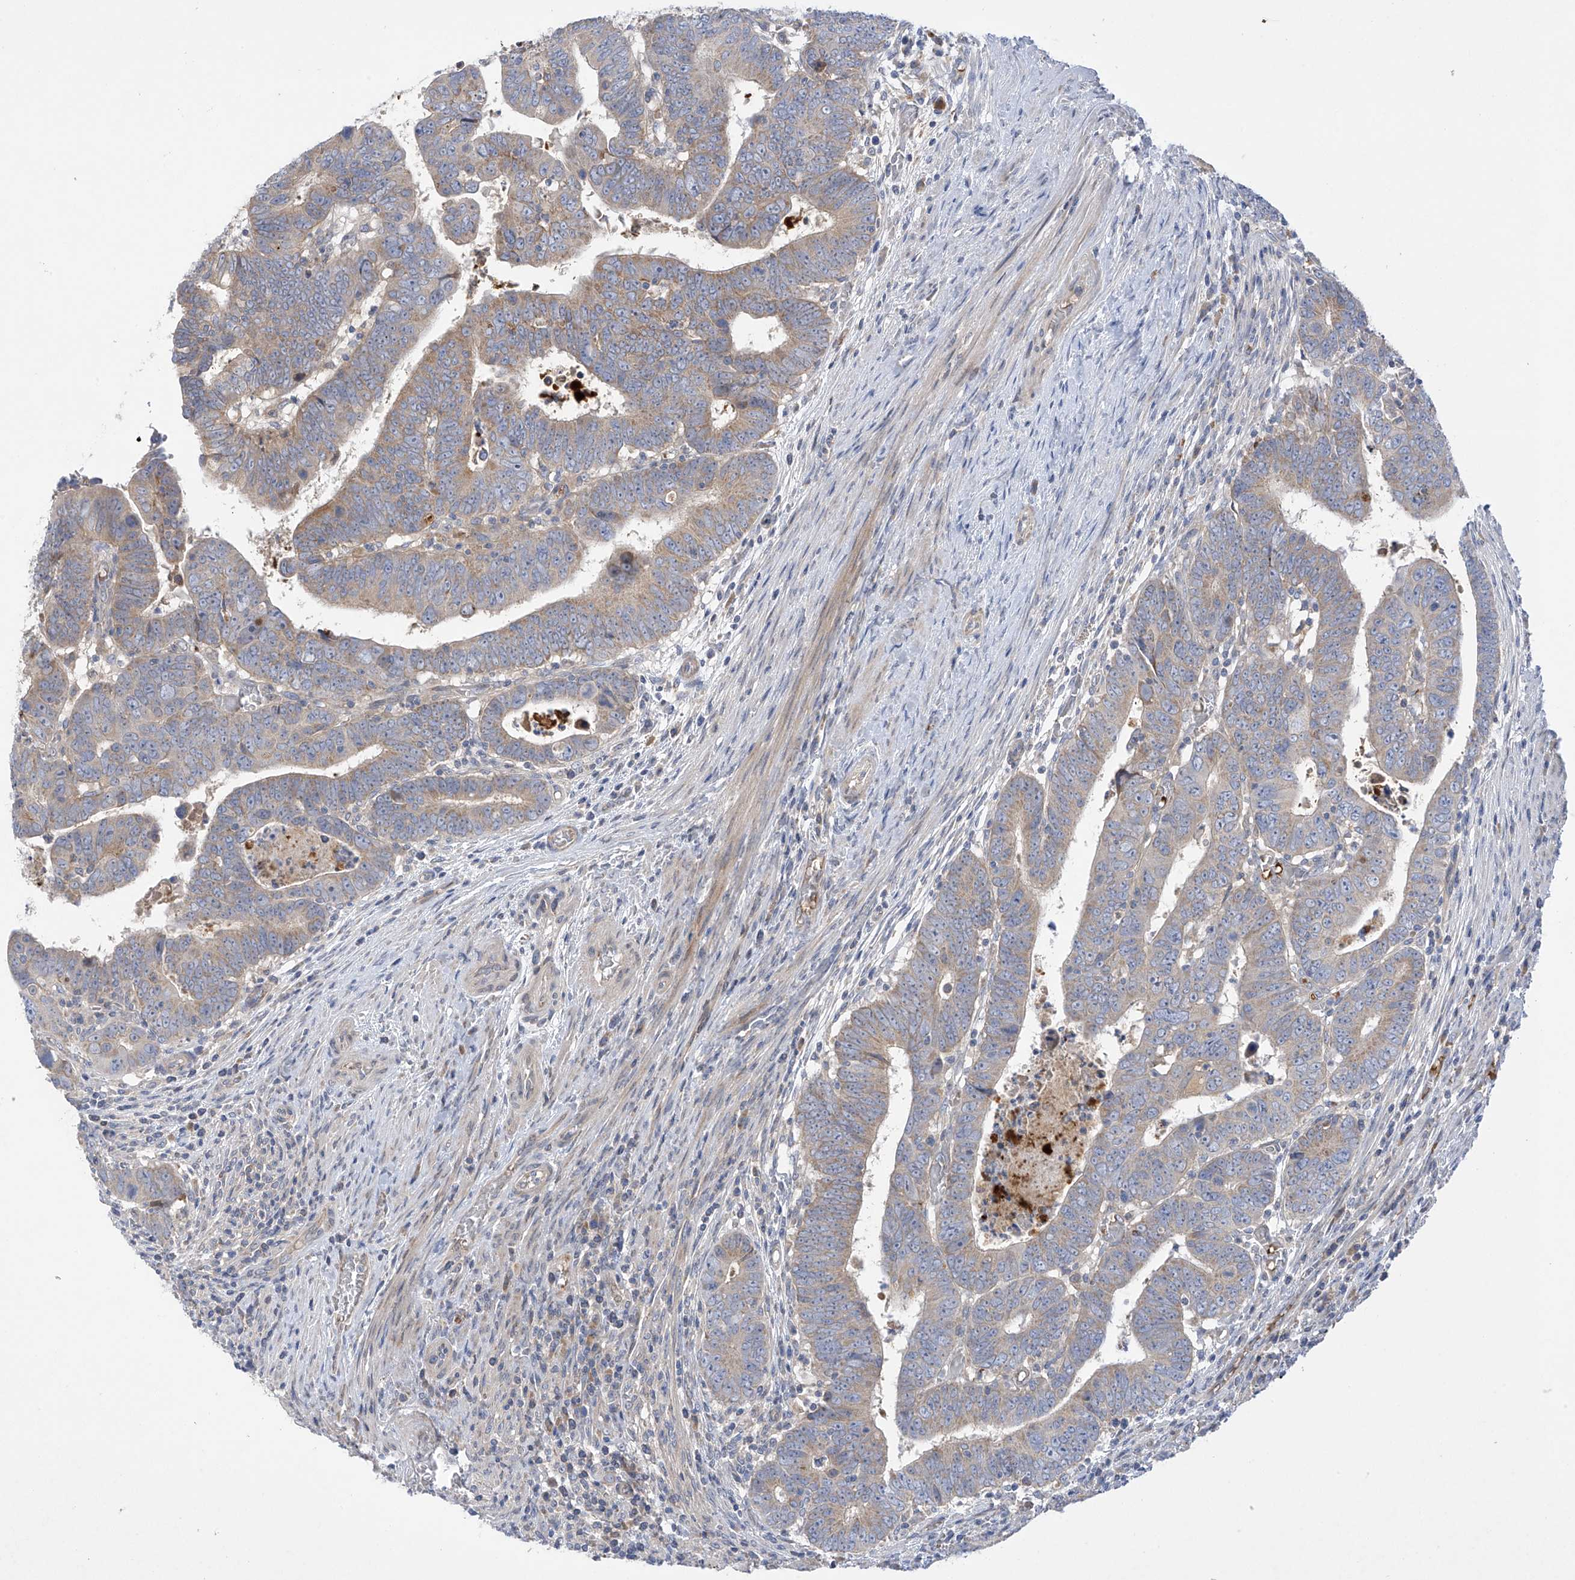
{"staining": {"intensity": "weak", "quantity": ">75%", "location": "cytoplasmic/membranous"}, "tissue": "colorectal cancer", "cell_type": "Tumor cells", "image_type": "cancer", "snomed": [{"axis": "morphology", "description": "Normal tissue, NOS"}, {"axis": "morphology", "description": "Adenocarcinoma, NOS"}, {"axis": "topography", "description": "Rectum"}], "caption": "Protein expression analysis of colorectal cancer (adenocarcinoma) shows weak cytoplasmic/membranous positivity in about >75% of tumor cells.", "gene": "METTL18", "patient": {"sex": "female", "age": 65}}